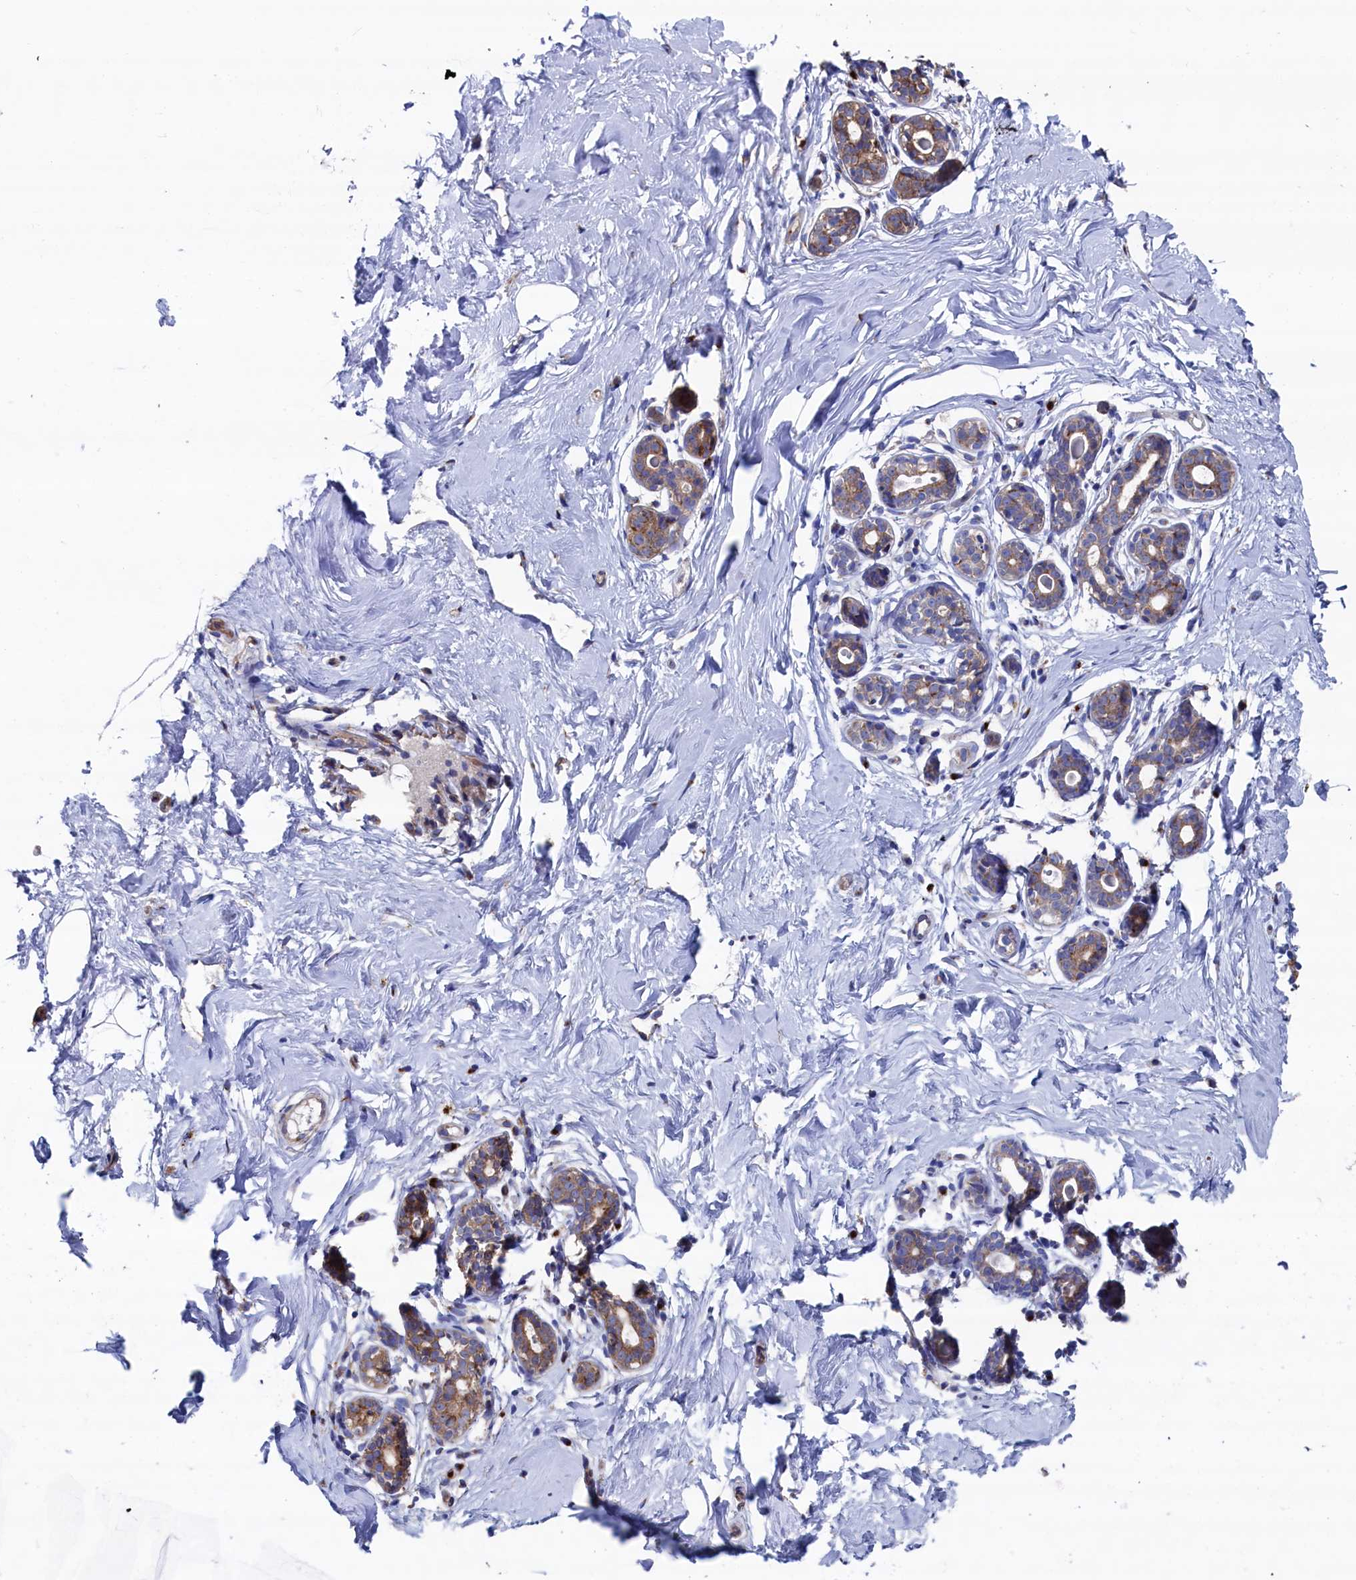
{"staining": {"intensity": "negative", "quantity": "none", "location": "none"}, "tissue": "breast", "cell_type": "Adipocytes", "image_type": "normal", "snomed": [{"axis": "morphology", "description": "Normal tissue, NOS"}, {"axis": "morphology", "description": "Adenoma, NOS"}, {"axis": "topography", "description": "Breast"}], "caption": "Micrograph shows no significant protein expression in adipocytes of unremarkable breast. The staining was performed using DAB (3,3'-diaminobenzidine) to visualize the protein expression in brown, while the nuclei were stained in blue with hematoxylin (Magnification: 20x).", "gene": "PRRC1", "patient": {"sex": "female", "age": 23}}